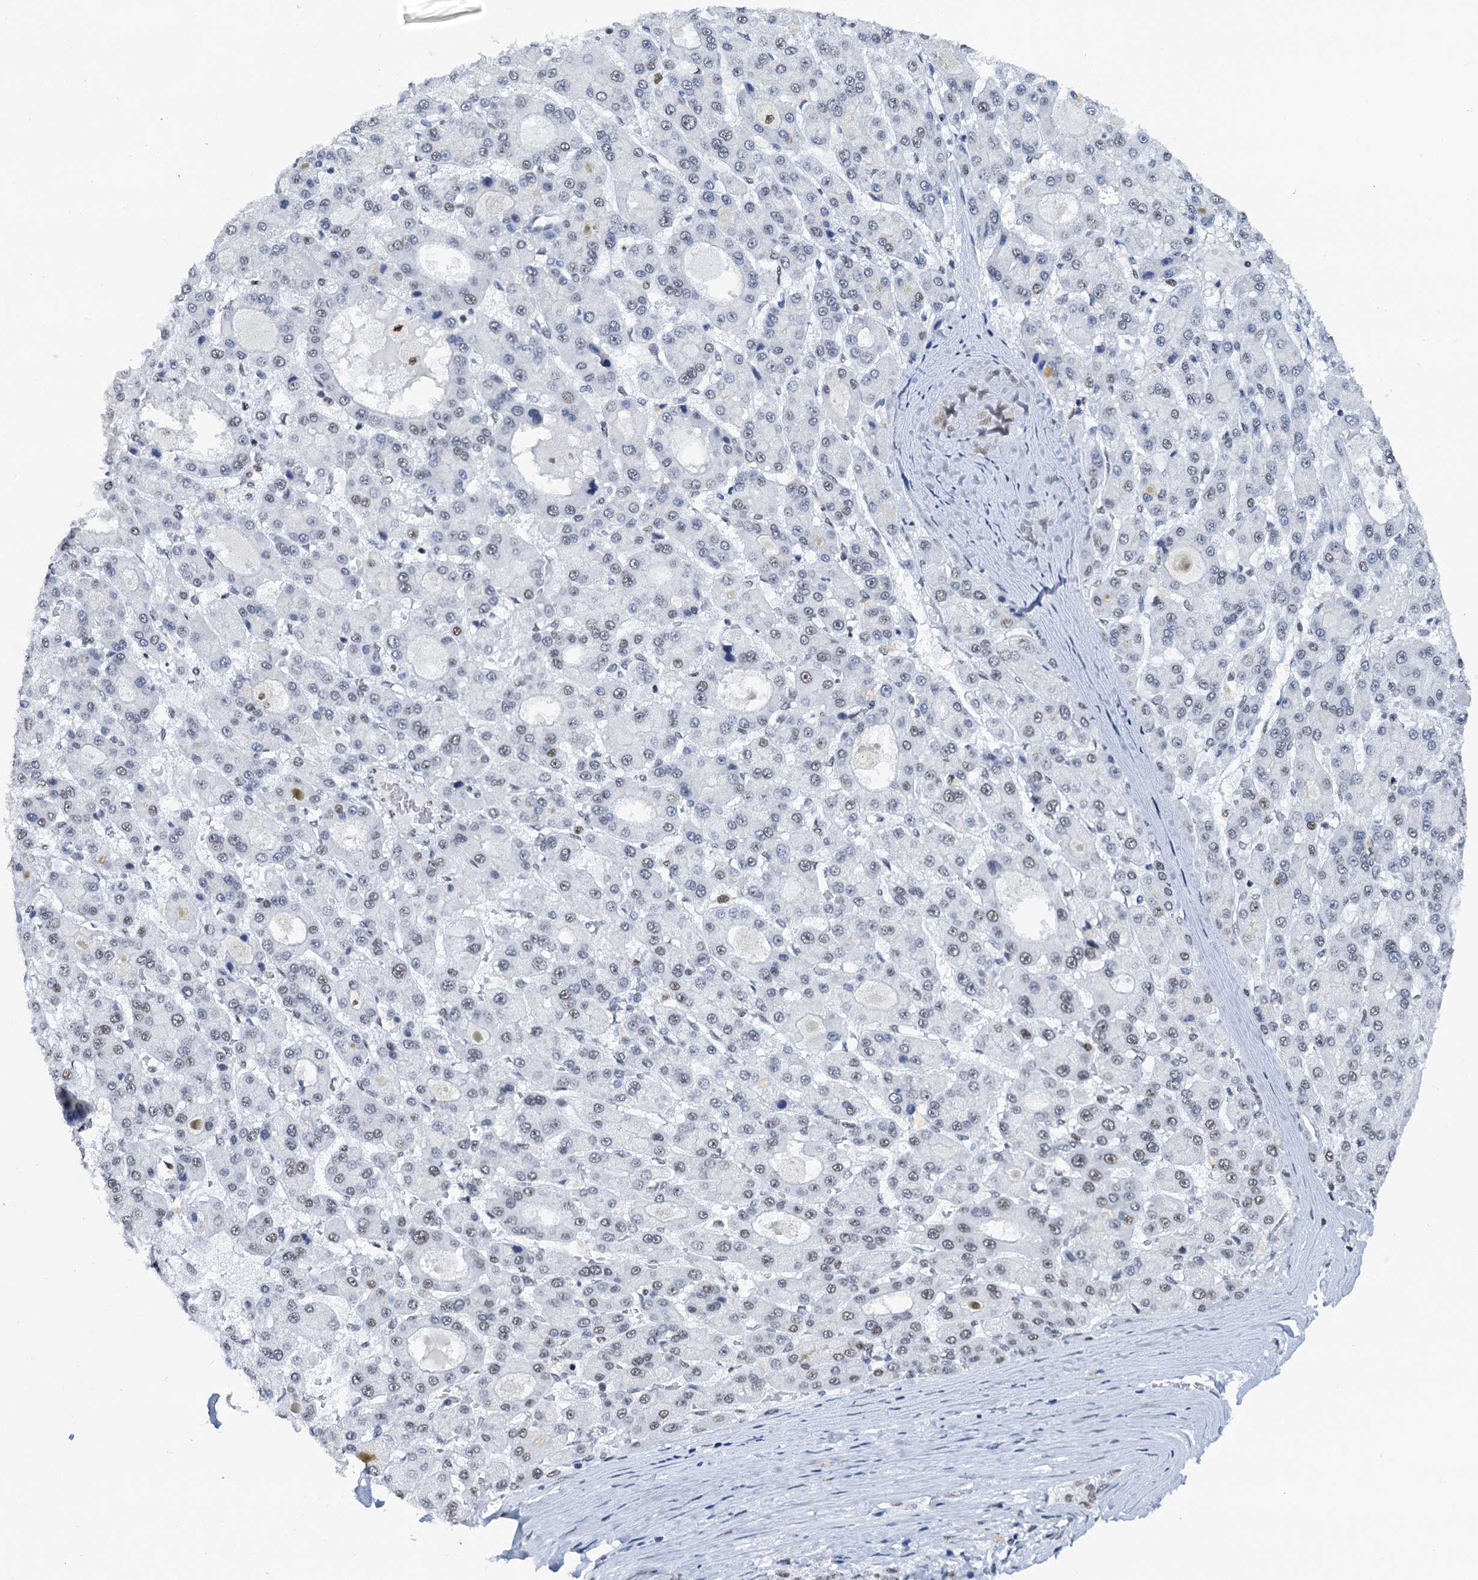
{"staining": {"intensity": "weak", "quantity": "<25%", "location": "nuclear"}, "tissue": "liver cancer", "cell_type": "Tumor cells", "image_type": "cancer", "snomed": [{"axis": "morphology", "description": "Carcinoma, Hepatocellular, NOS"}, {"axis": "topography", "description": "Liver"}], "caption": "Human liver cancer stained for a protein using IHC displays no positivity in tumor cells.", "gene": "SLTM", "patient": {"sex": "male", "age": 70}}